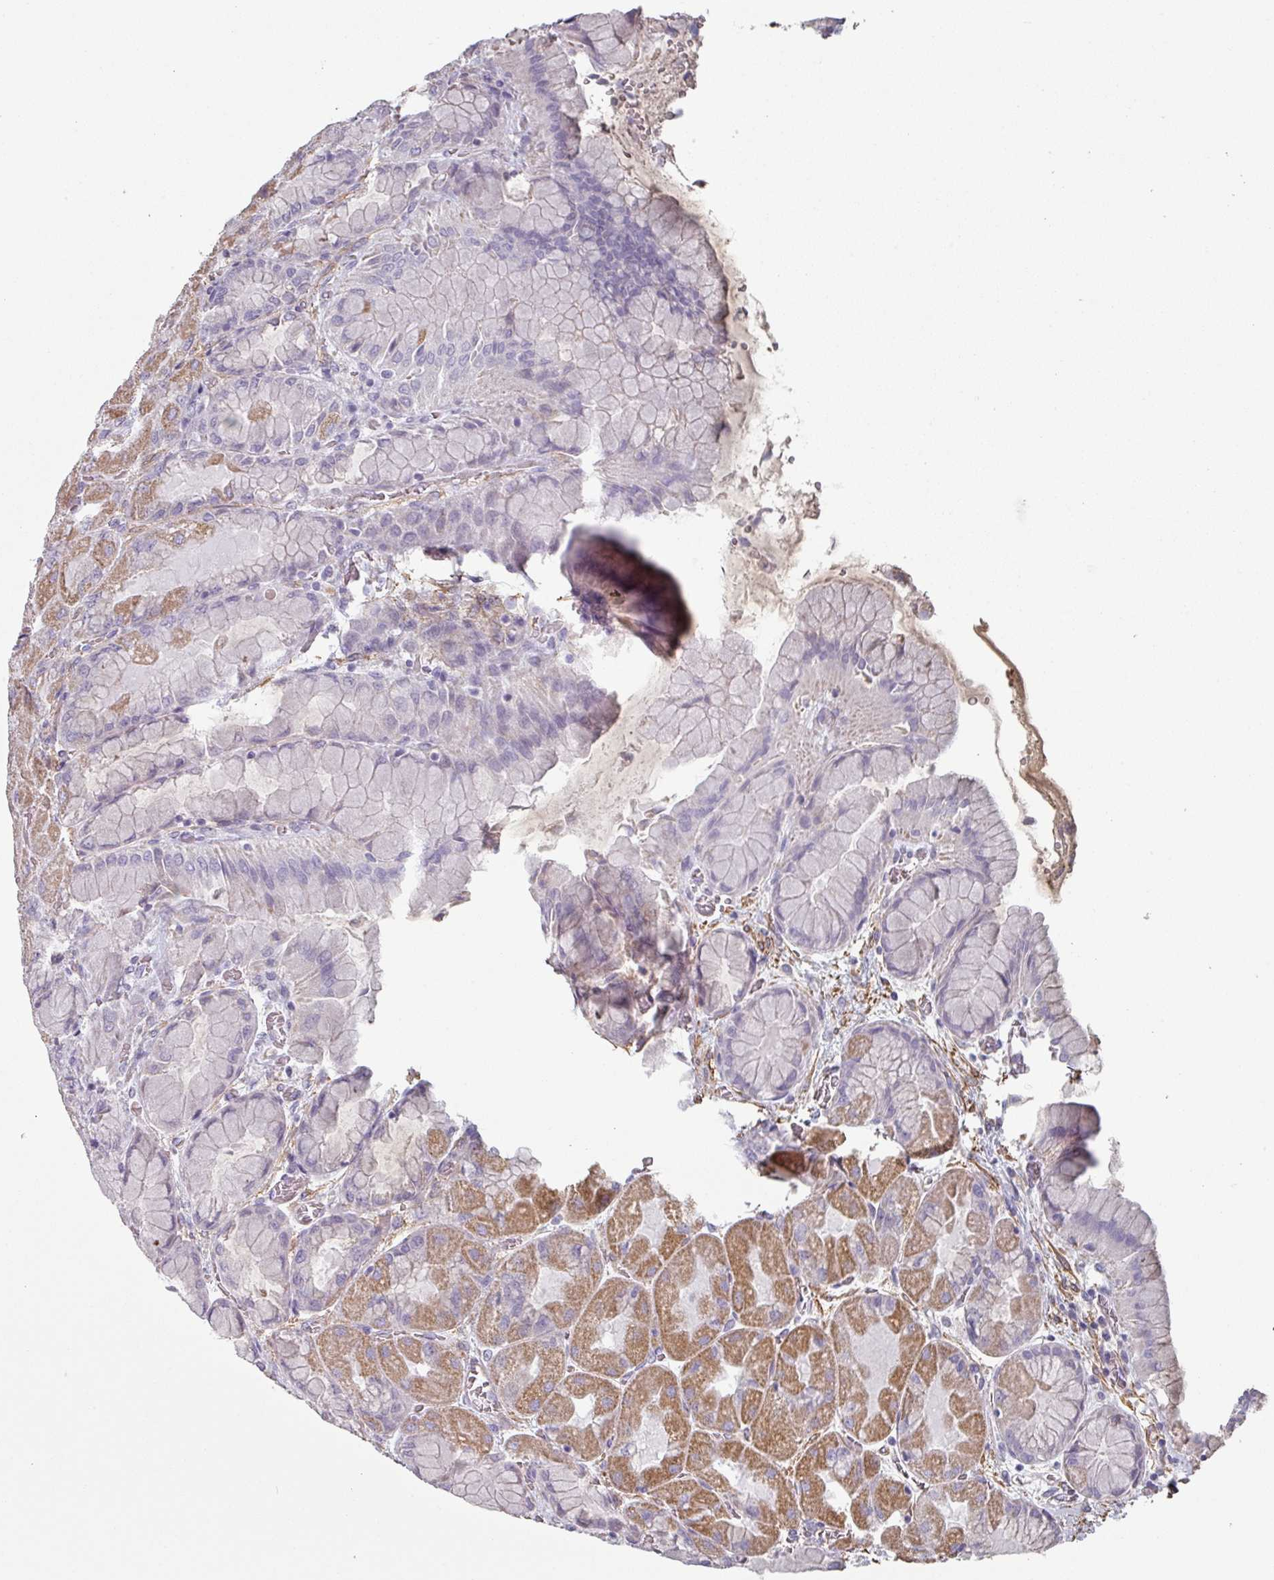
{"staining": {"intensity": "moderate", "quantity": "25%-75%", "location": "cytoplasmic/membranous"}, "tissue": "stomach", "cell_type": "Glandular cells", "image_type": "normal", "snomed": [{"axis": "morphology", "description": "Normal tissue, NOS"}, {"axis": "topography", "description": "Stomach"}], "caption": "Protein staining of unremarkable stomach exhibits moderate cytoplasmic/membranous positivity in approximately 25%-75% of glandular cells. (Brightfield microscopy of DAB IHC at high magnification).", "gene": "GSTA1", "patient": {"sex": "female", "age": 61}}